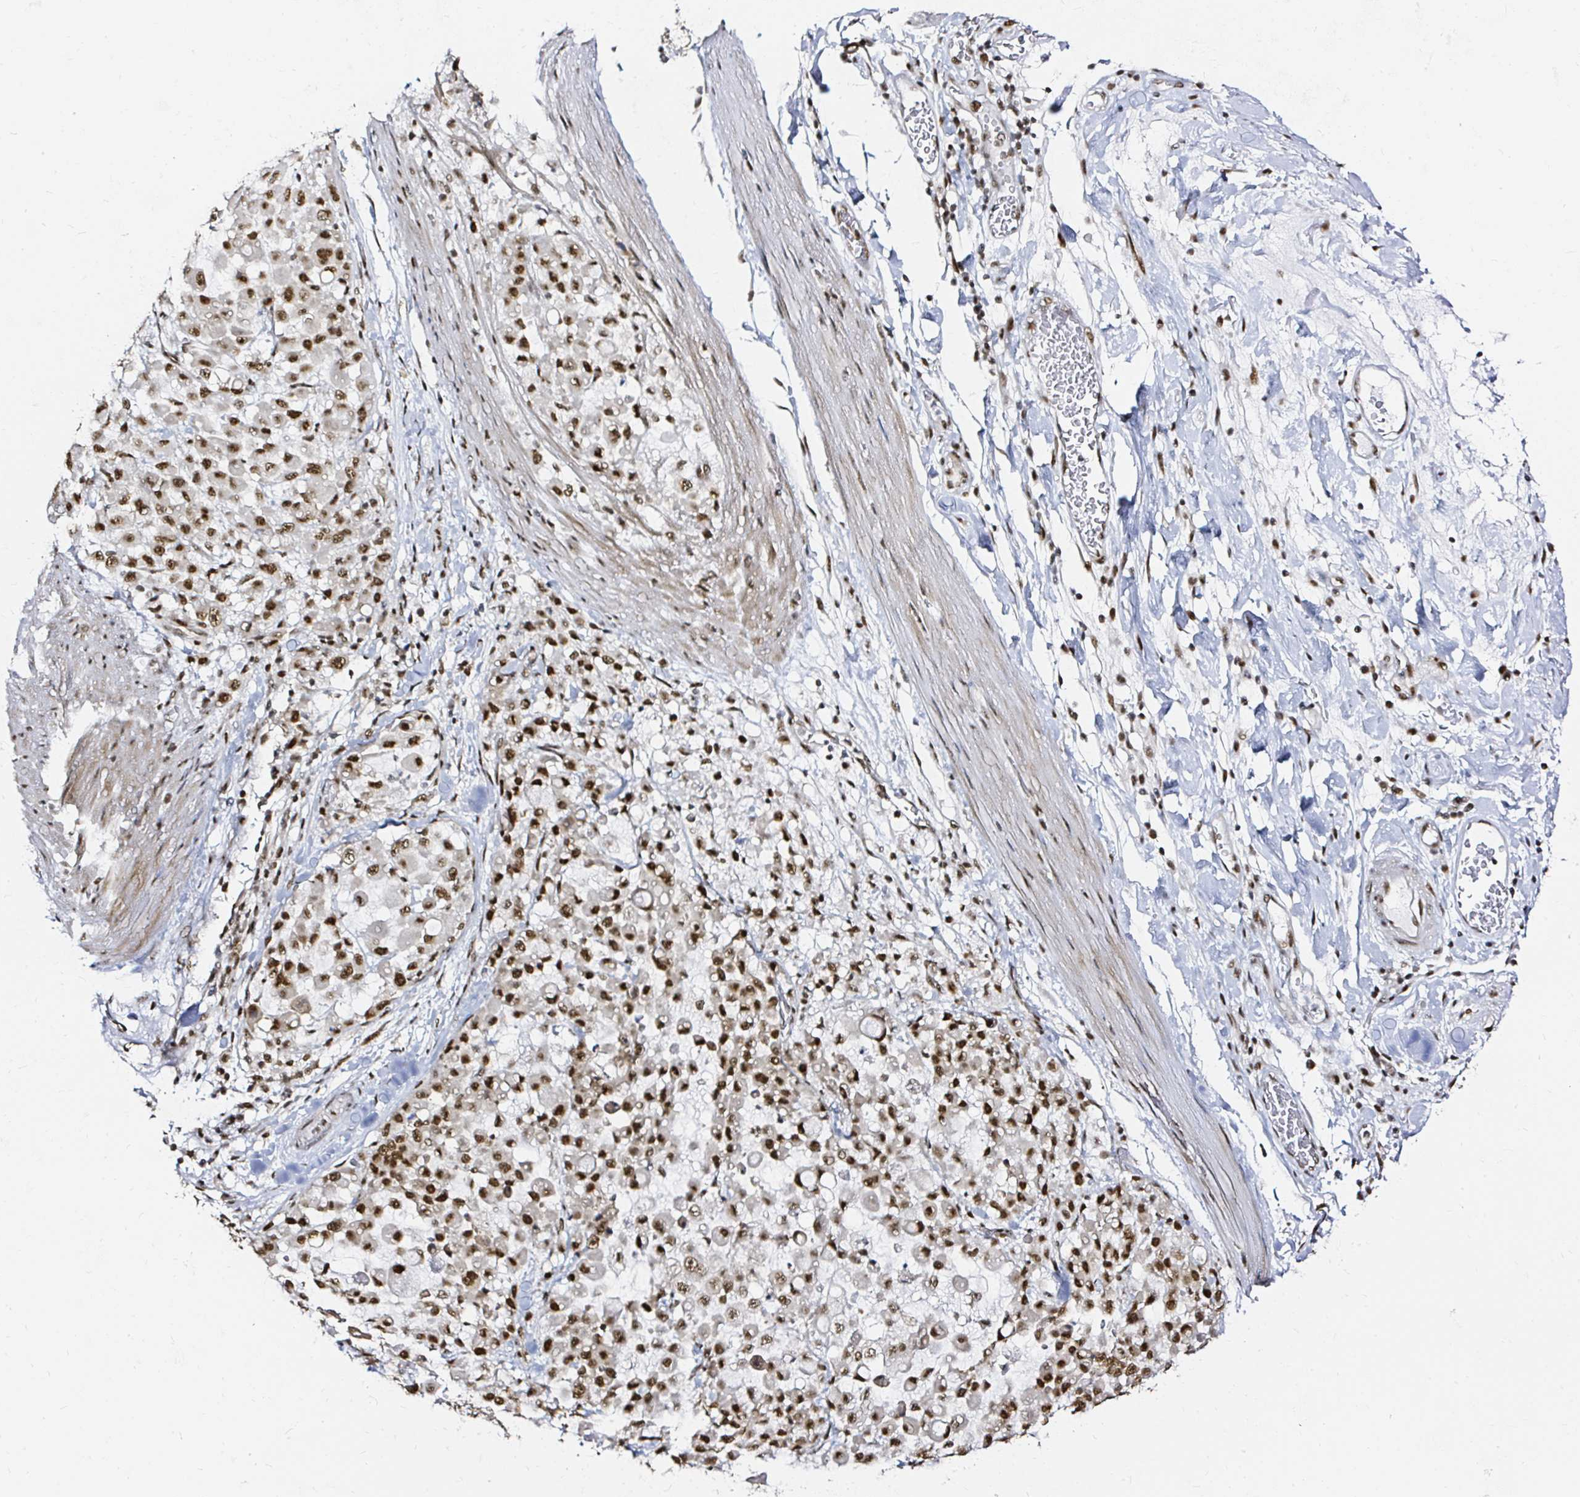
{"staining": {"intensity": "moderate", "quantity": ">75%", "location": "nuclear"}, "tissue": "stomach cancer", "cell_type": "Tumor cells", "image_type": "cancer", "snomed": [{"axis": "morphology", "description": "Adenocarcinoma, NOS"}, {"axis": "topography", "description": "Stomach"}], "caption": "Immunohistochemistry (IHC) staining of stomach cancer (adenocarcinoma), which exhibits medium levels of moderate nuclear positivity in approximately >75% of tumor cells indicating moderate nuclear protein expression. The staining was performed using DAB (3,3'-diaminobenzidine) (brown) for protein detection and nuclei were counterstained in hematoxylin (blue).", "gene": "SNRPC", "patient": {"sex": "female", "age": 76}}